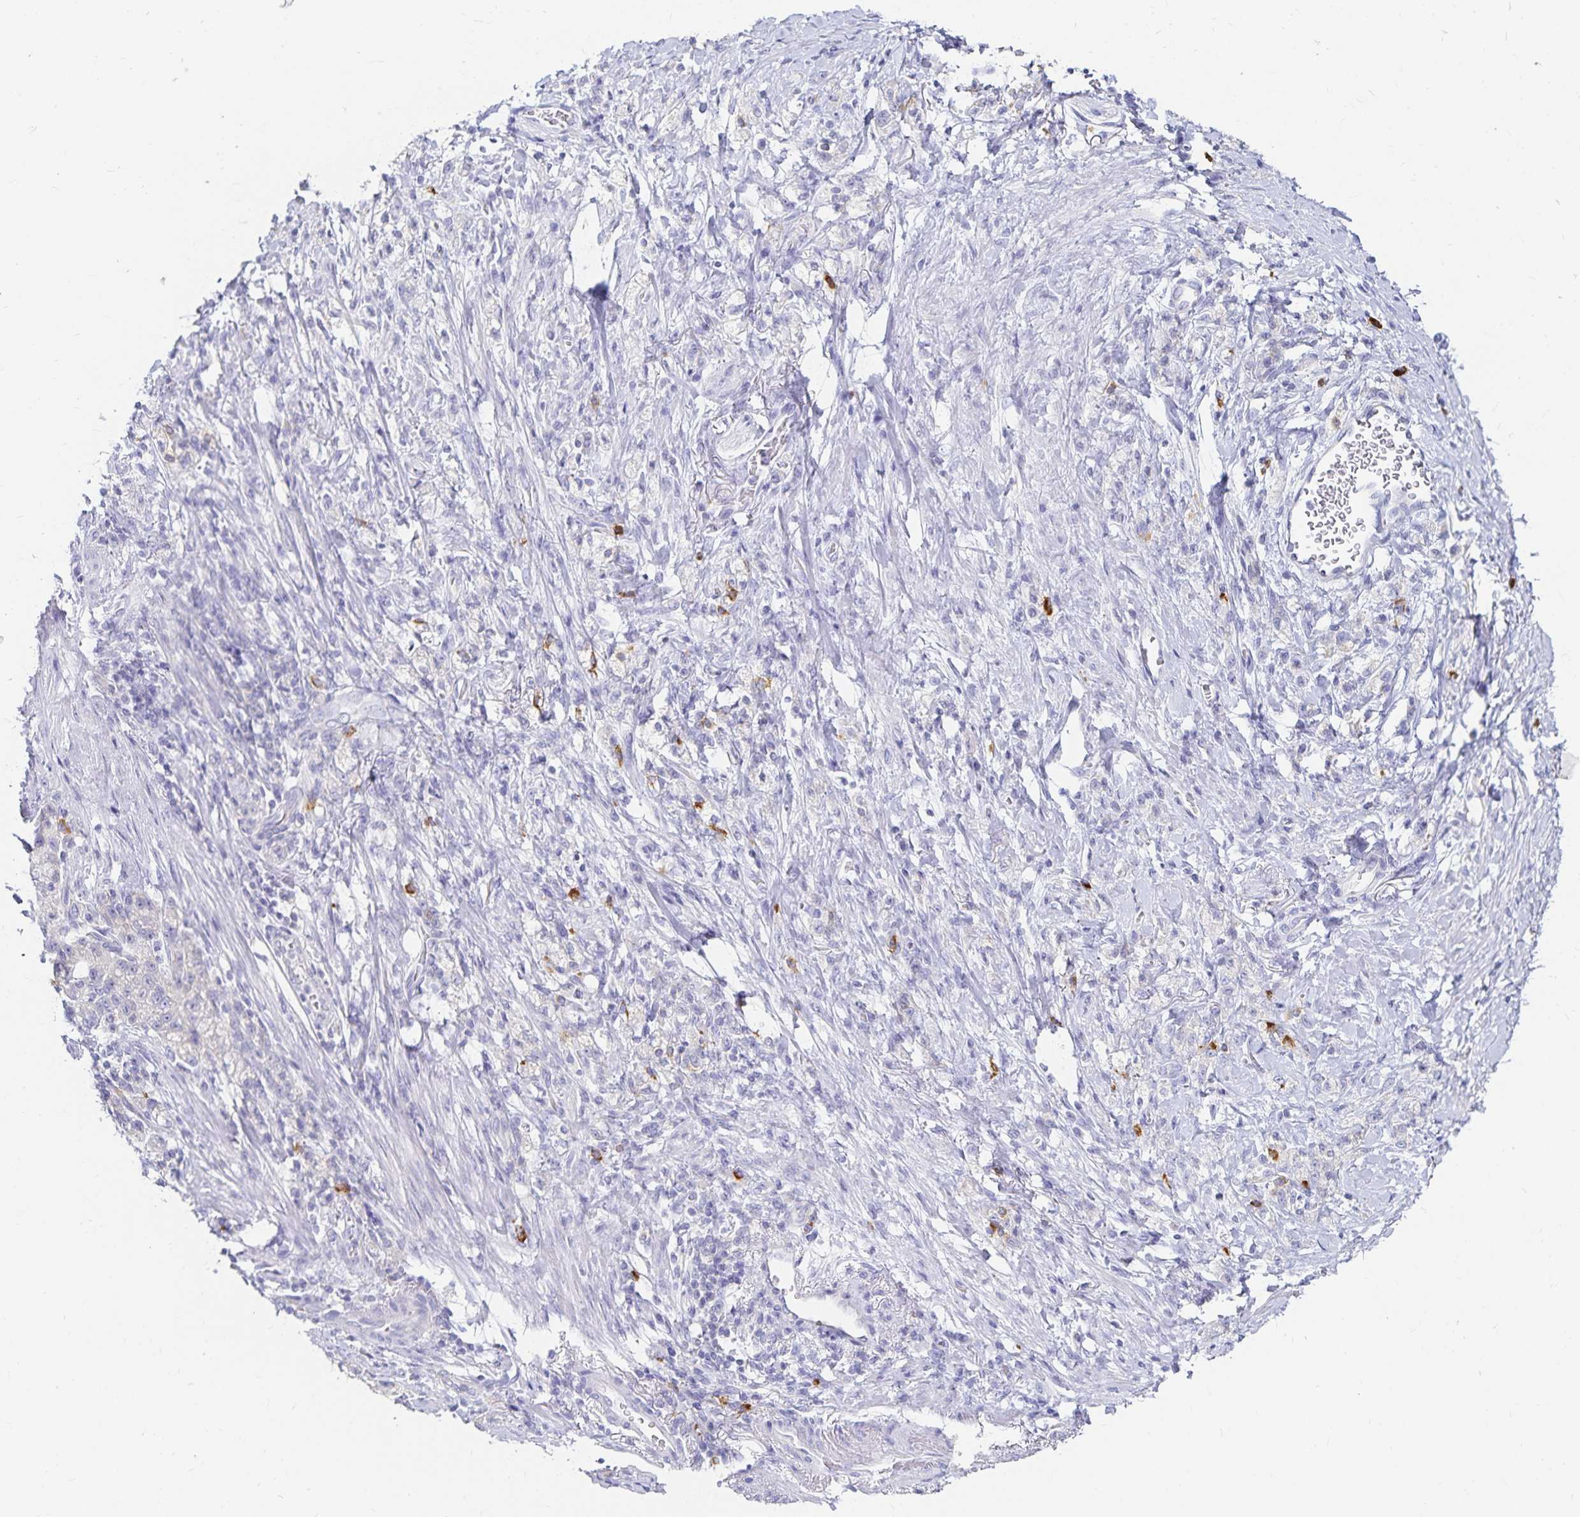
{"staining": {"intensity": "negative", "quantity": "none", "location": "none"}, "tissue": "stomach cancer", "cell_type": "Tumor cells", "image_type": "cancer", "snomed": [{"axis": "morphology", "description": "Adenocarcinoma, NOS"}, {"axis": "topography", "description": "Stomach"}], "caption": "A photomicrograph of human adenocarcinoma (stomach) is negative for staining in tumor cells.", "gene": "TNIP1", "patient": {"sex": "male", "age": 77}}